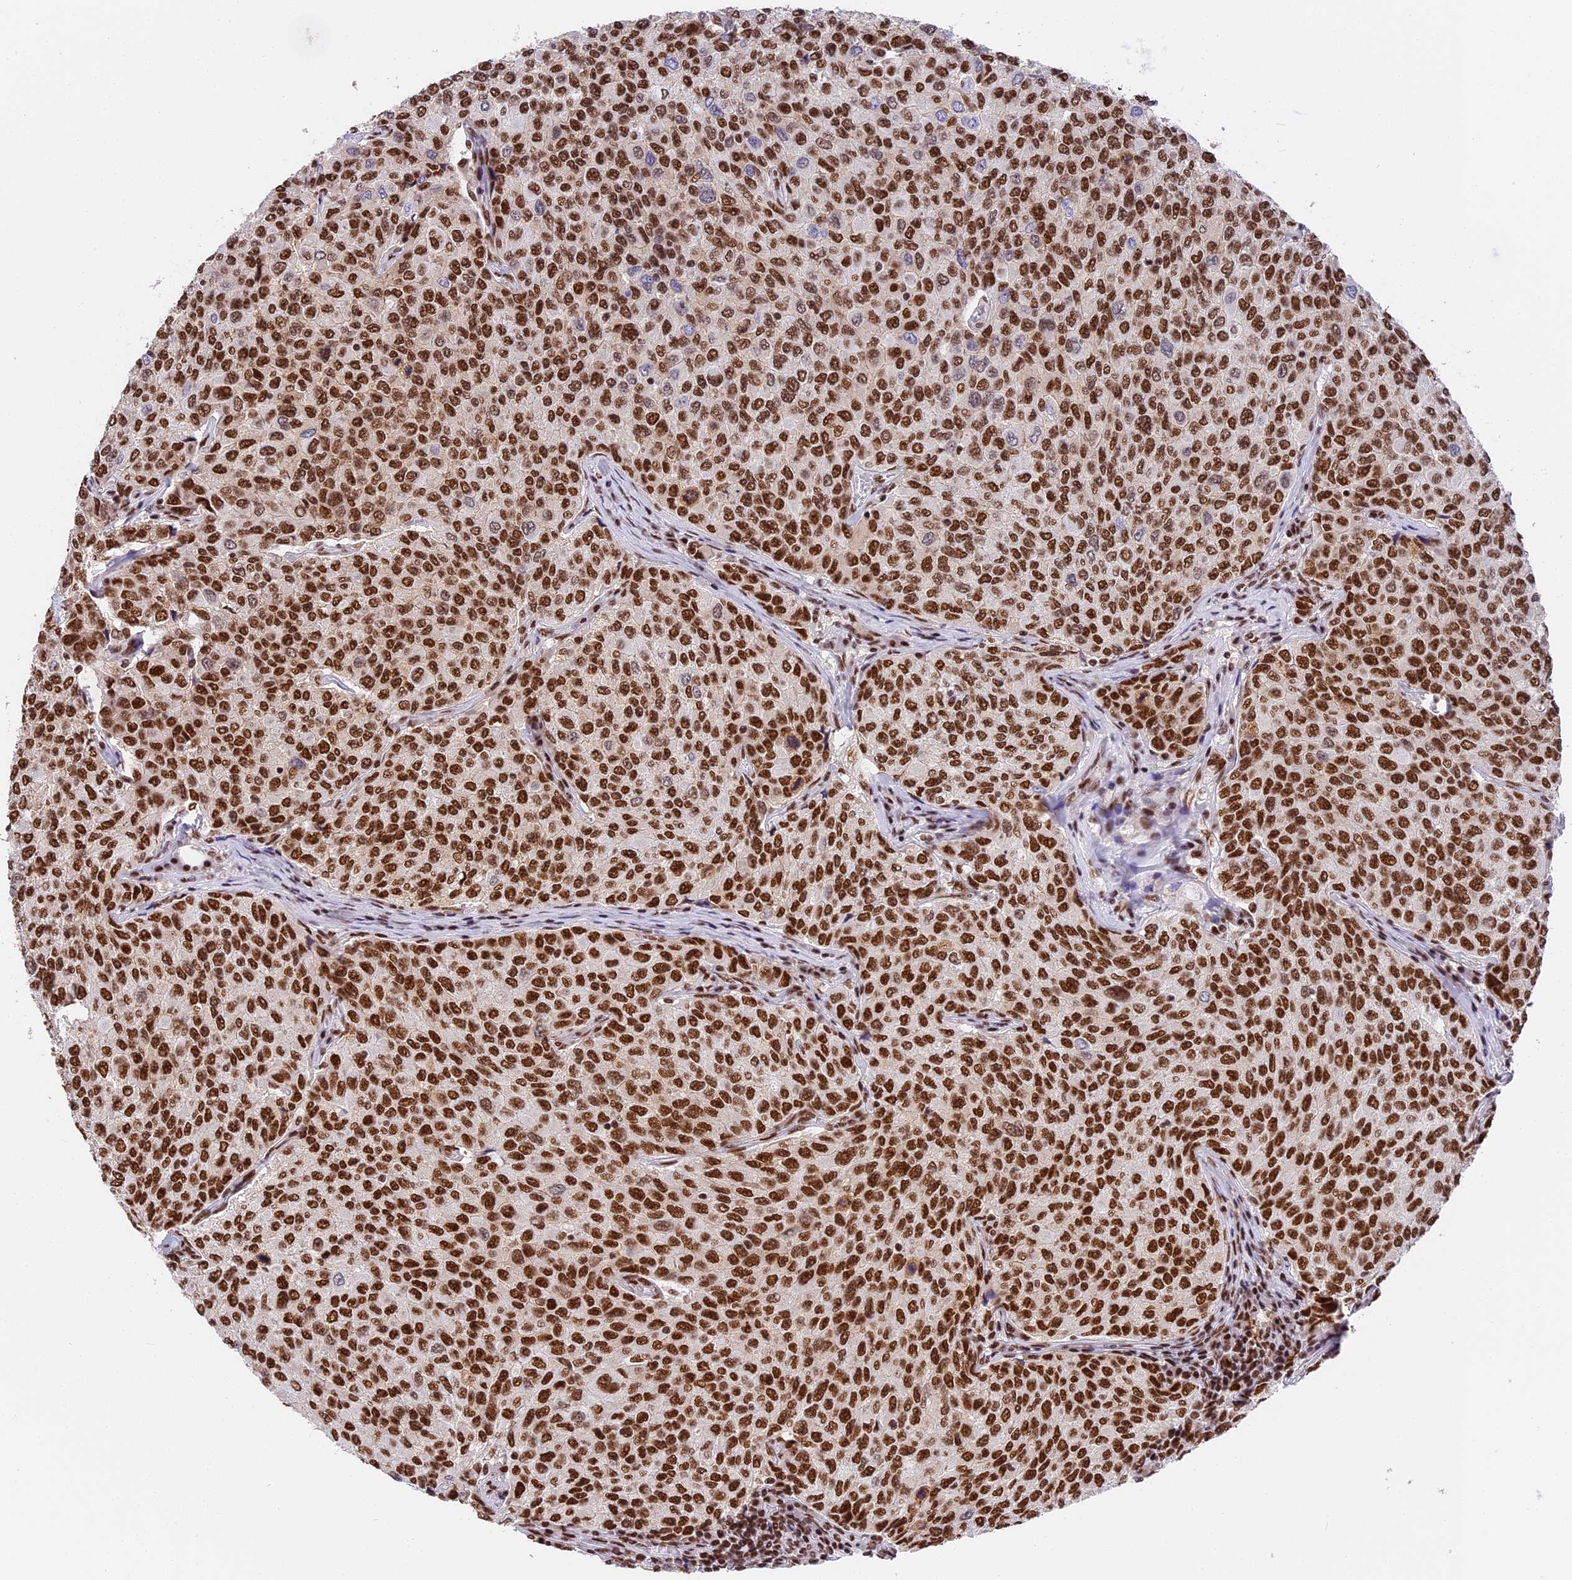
{"staining": {"intensity": "strong", "quantity": ">75%", "location": "nuclear"}, "tissue": "breast cancer", "cell_type": "Tumor cells", "image_type": "cancer", "snomed": [{"axis": "morphology", "description": "Duct carcinoma"}, {"axis": "topography", "description": "Breast"}], "caption": "Approximately >75% of tumor cells in invasive ductal carcinoma (breast) show strong nuclear protein expression as visualized by brown immunohistochemical staining.", "gene": "SBNO1", "patient": {"sex": "female", "age": 55}}